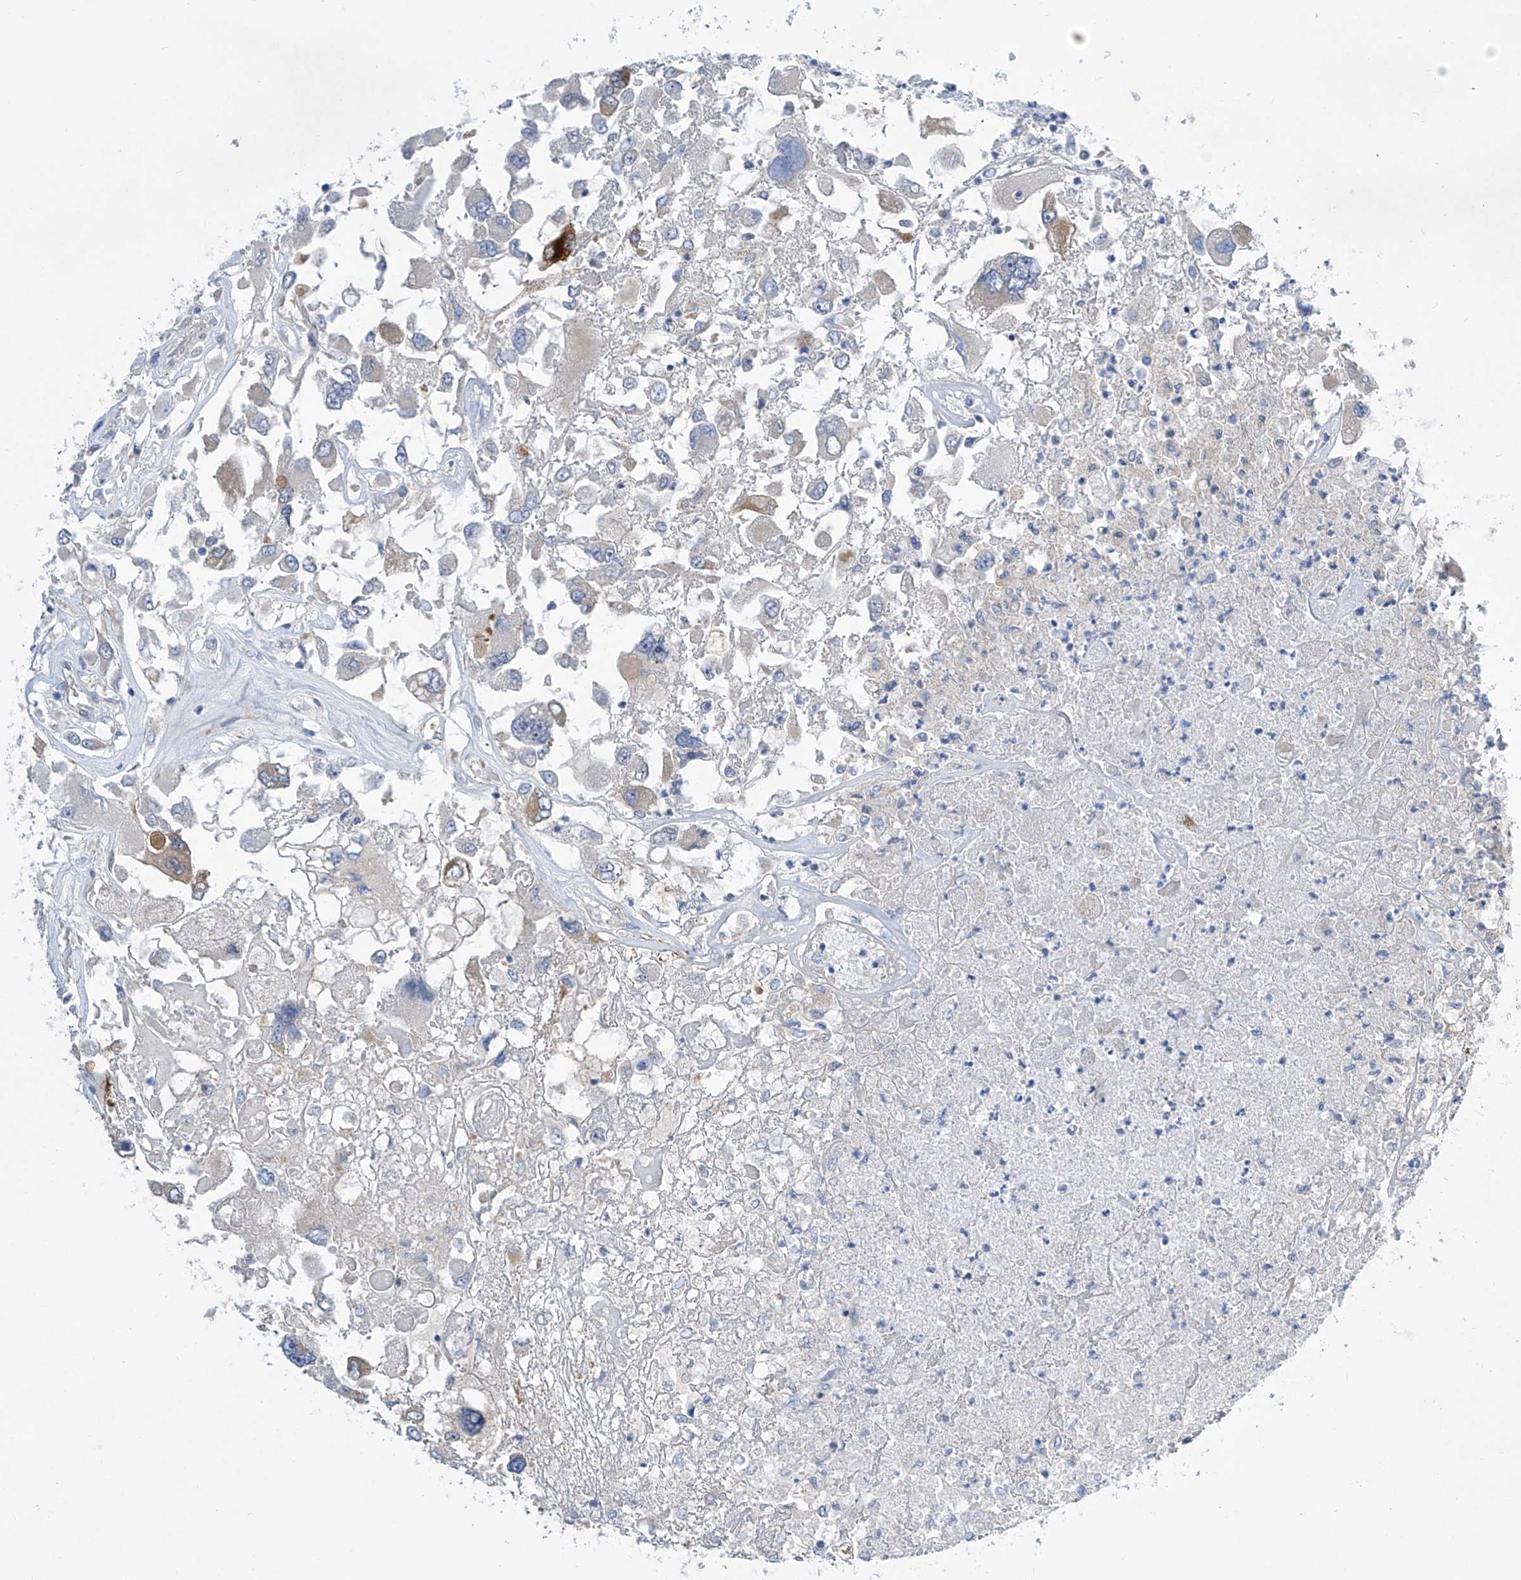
{"staining": {"intensity": "weak", "quantity": "<25%", "location": "cytoplasmic/membranous"}, "tissue": "renal cancer", "cell_type": "Tumor cells", "image_type": "cancer", "snomed": [{"axis": "morphology", "description": "Adenocarcinoma, NOS"}, {"axis": "topography", "description": "Kidney"}], "caption": "Tumor cells show no significant protein positivity in renal adenocarcinoma.", "gene": "SRBD1", "patient": {"sex": "female", "age": 52}}